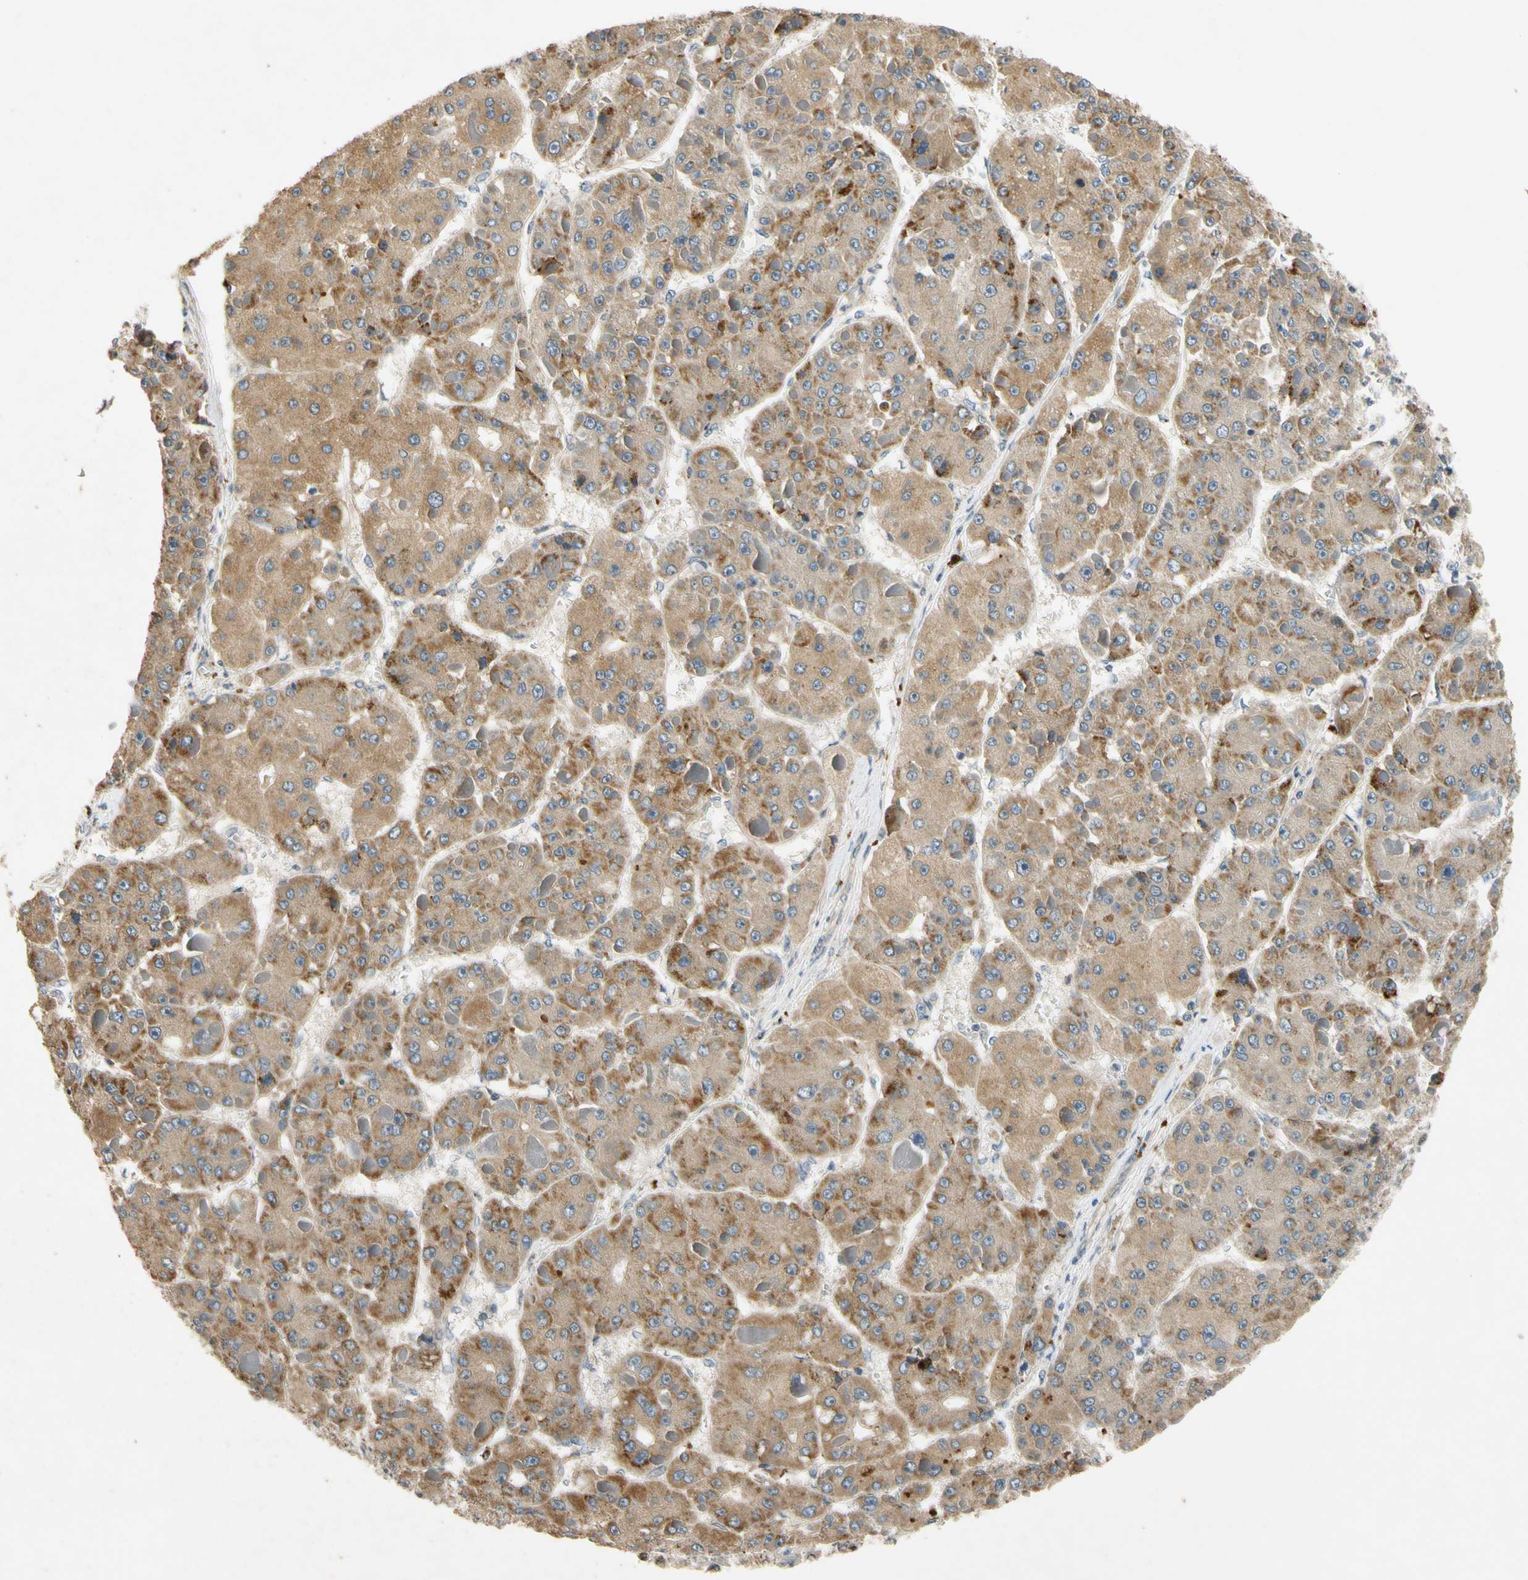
{"staining": {"intensity": "moderate", "quantity": ">75%", "location": "cytoplasmic/membranous"}, "tissue": "liver cancer", "cell_type": "Tumor cells", "image_type": "cancer", "snomed": [{"axis": "morphology", "description": "Carcinoma, Hepatocellular, NOS"}, {"axis": "topography", "description": "Liver"}], "caption": "Immunohistochemical staining of hepatocellular carcinoma (liver) demonstrates moderate cytoplasmic/membranous protein expression in approximately >75% of tumor cells.", "gene": "ALKBH3", "patient": {"sex": "female", "age": 73}}